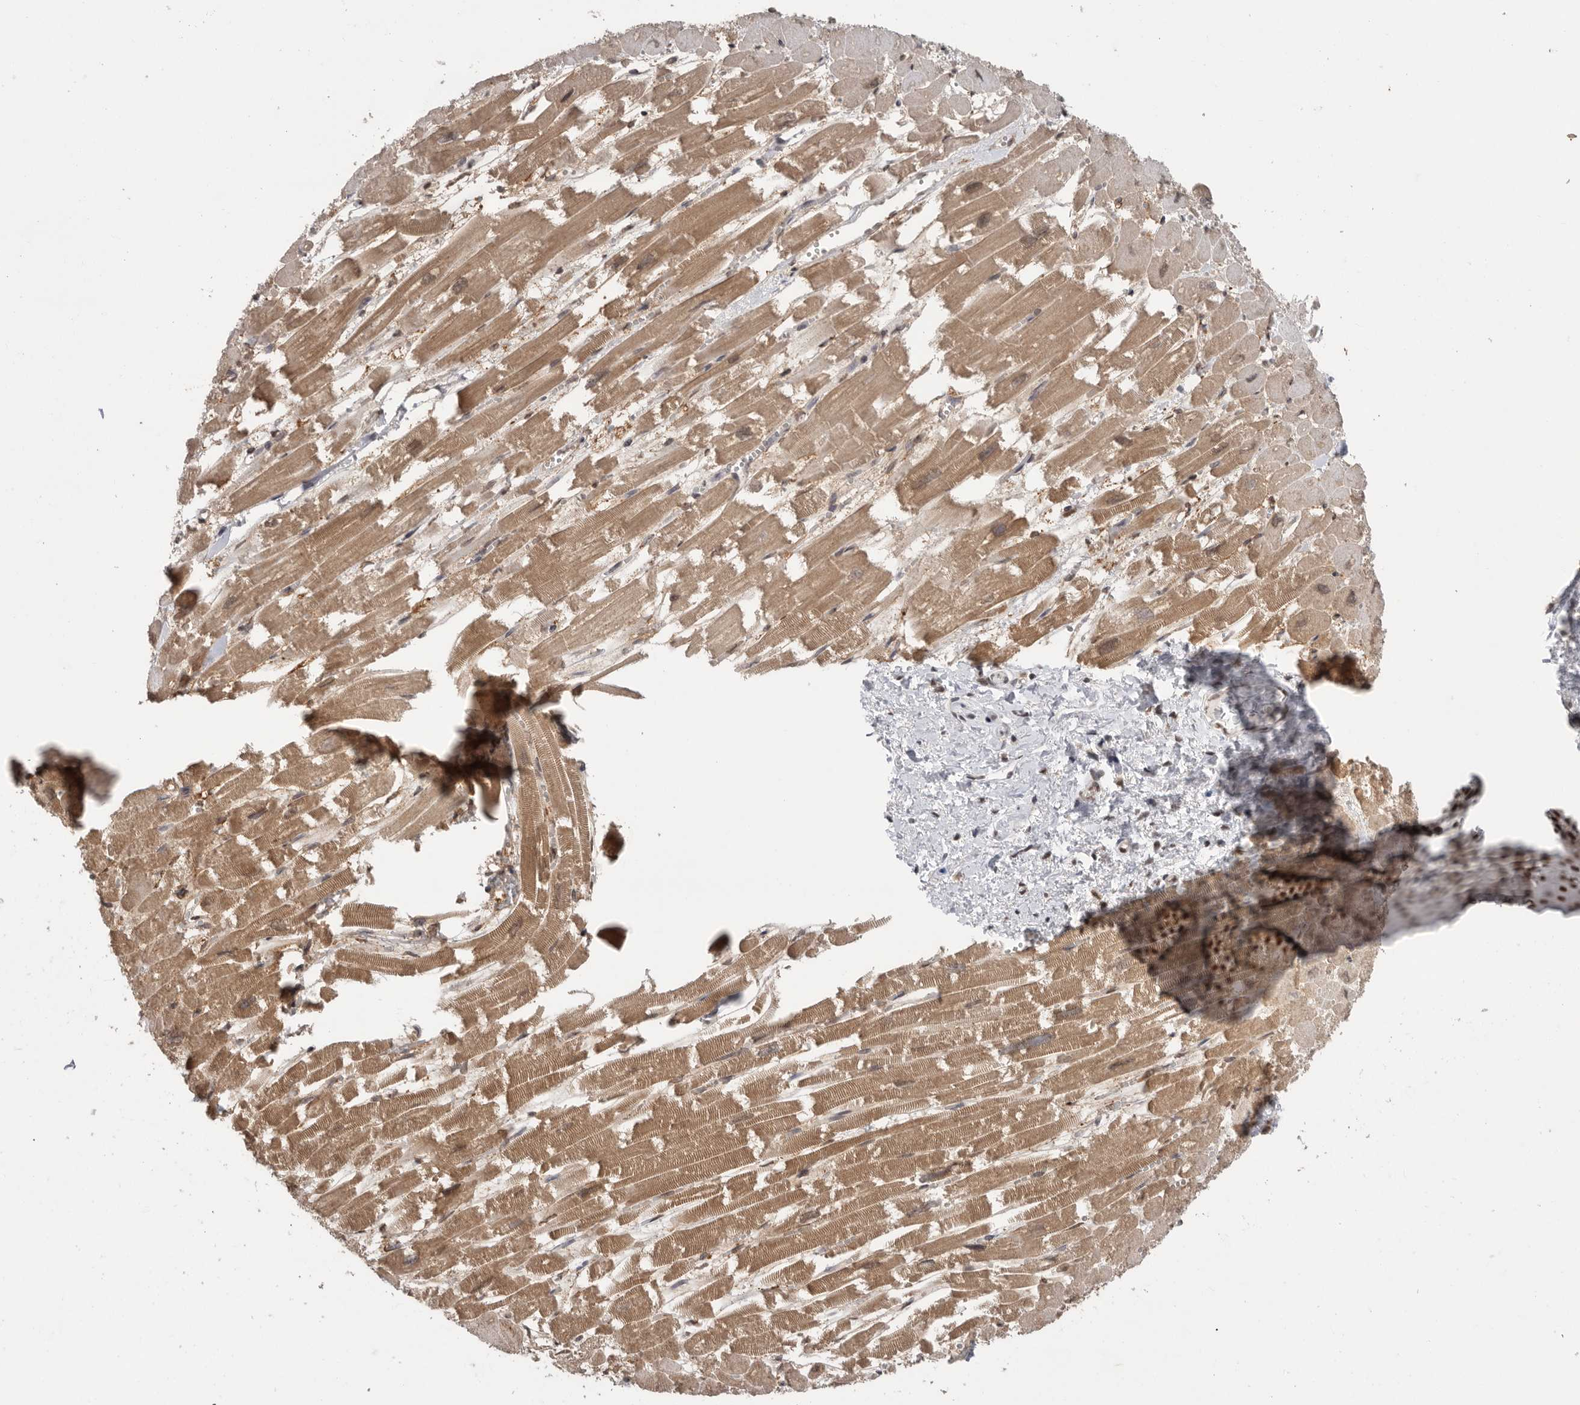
{"staining": {"intensity": "moderate", "quantity": ">75%", "location": "cytoplasmic/membranous,nuclear"}, "tissue": "heart muscle", "cell_type": "Cardiomyocytes", "image_type": "normal", "snomed": [{"axis": "morphology", "description": "Normal tissue, NOS"}, {"axis": "topography", "description": "Heart"}], "caption": "Cardiomyocytes demonstrate moderate cytoplasmic/membranous,nuclear positivity in approximately >75% of cells in normal heart muscle.", "gene": "PPP1R10", "patient": {"sex": "male", "age": 54}}